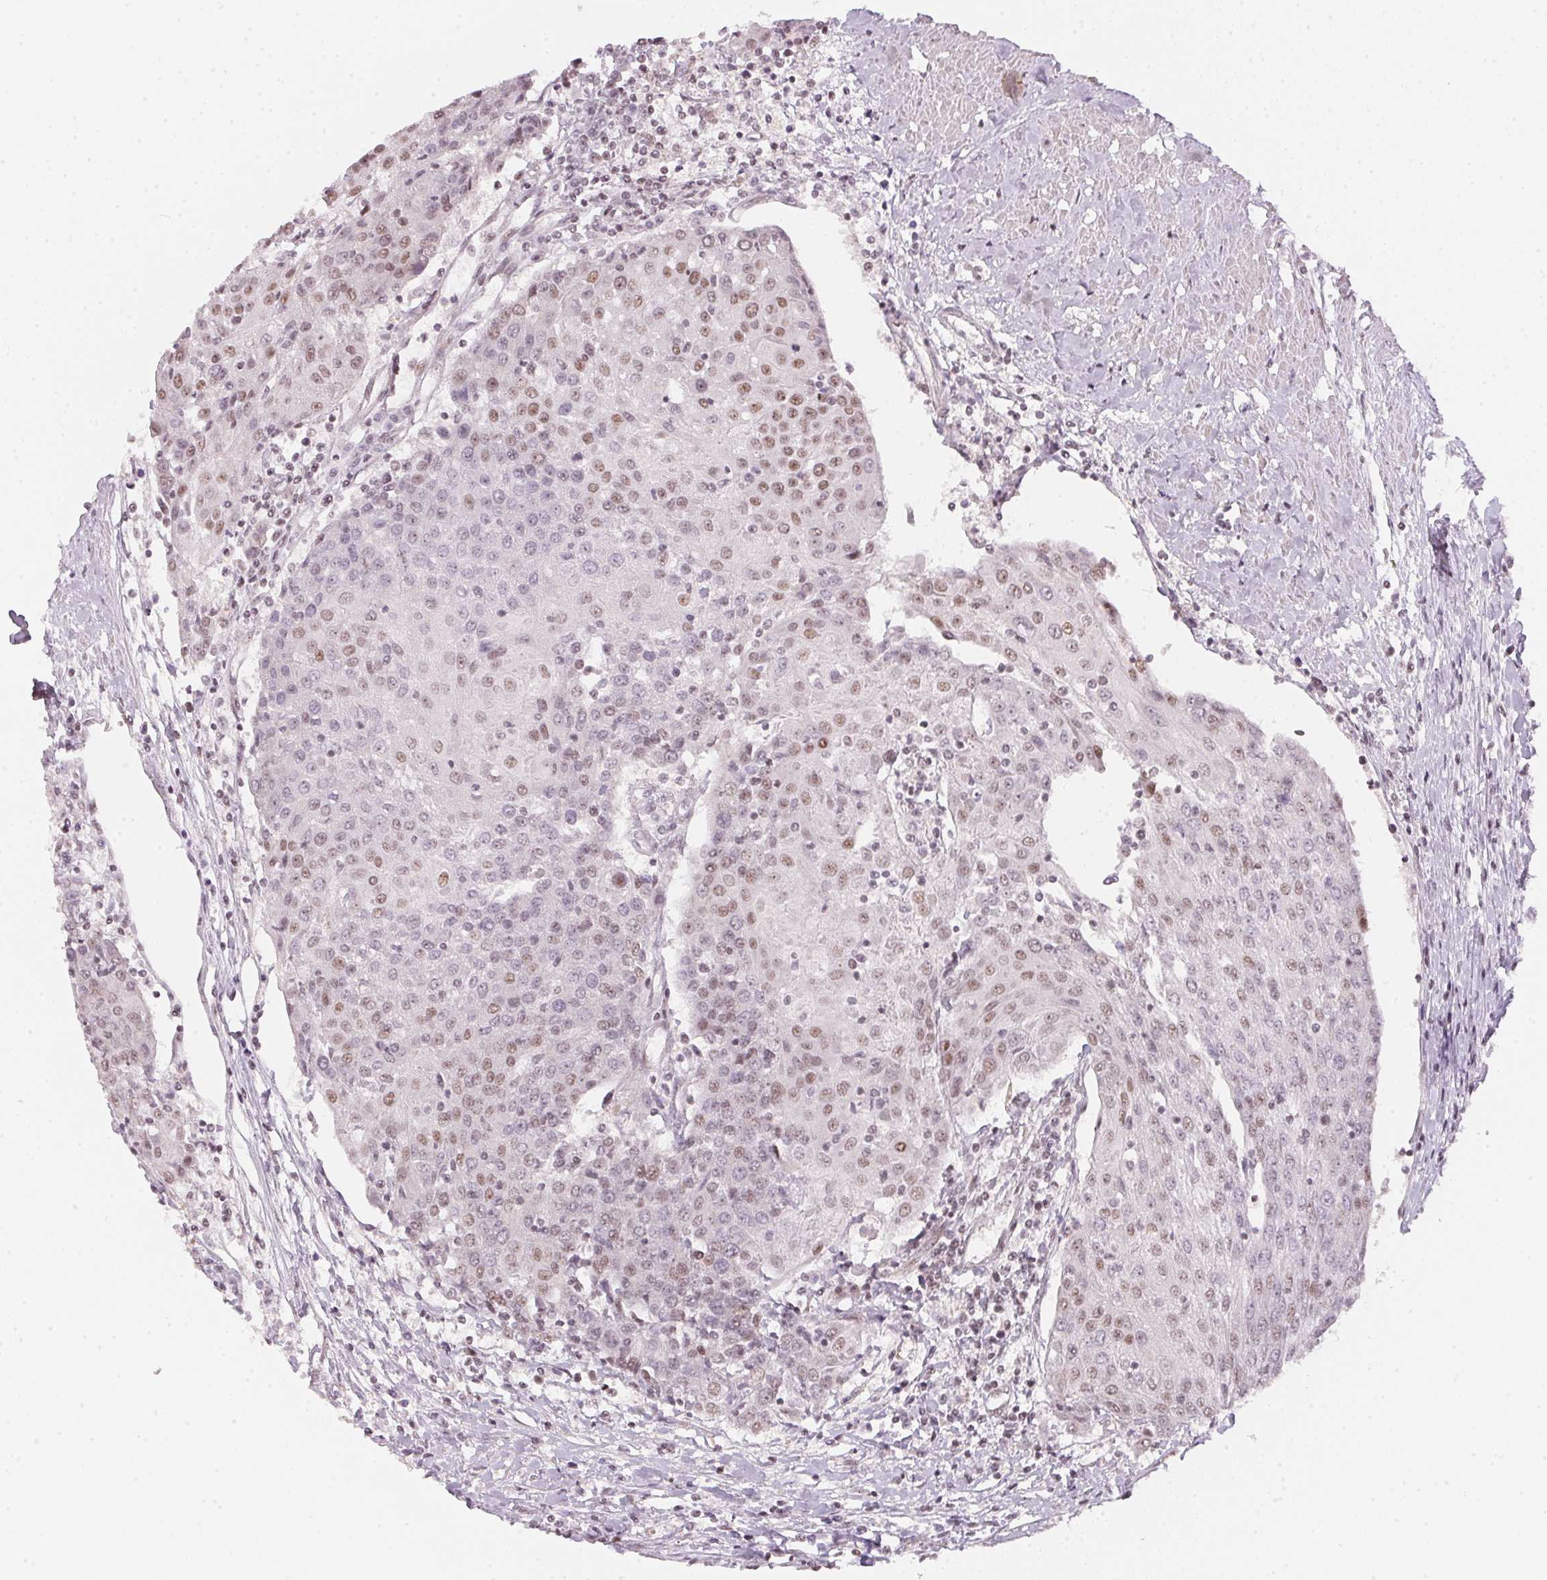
{"staining": {"intensity": "weak", "quantity": "25%-75%", "location": "nuclear"}, "tissue": "urothelial cancer", "cell_type": "Tumor cells", "image_type": "cancer", "snomed": [{"axis": "morphology", "description": "Urothelial carcinoma, High grade"}, {"axis": "topography", "description": "Urinary bladder"}], "caption": "Human urothelial cancer stained with a brown dye shows weak nuclear positive expression in approximately 25%-75% of tumor cells.", "gene": "KAT6A", "patient": {"sex": "female", "age": 85}}